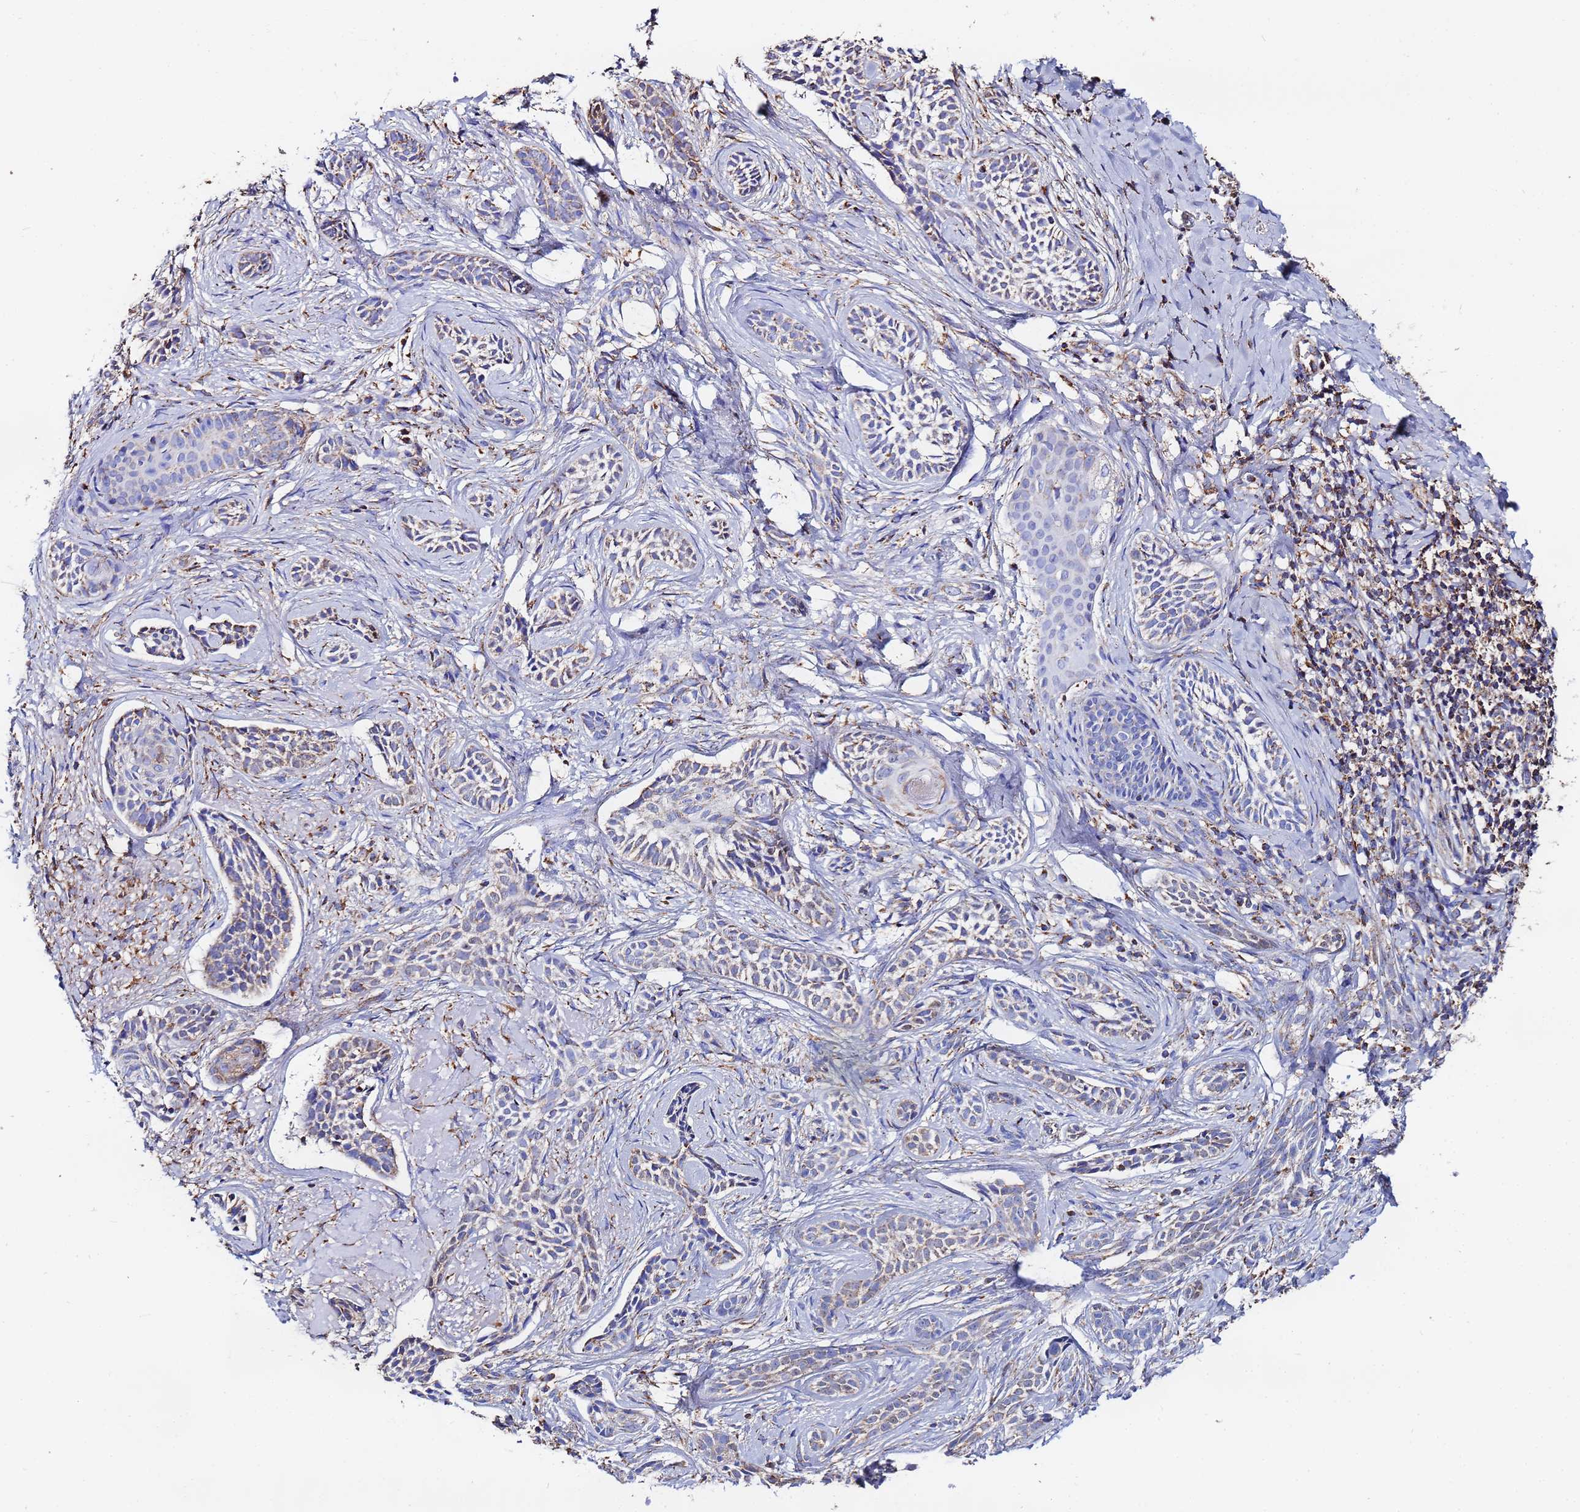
{"staining": {"intensity": "moderate", "quantity": "<25%", "location": "cytoplasmic/membranous"}, "tissue": "skin cancer", "cell_type": "Tumor cells", "image_type": "cancer", "snomed": [{"axis": "morphology", "description": "Basal cell carcinoma"}, {"axis": "topography", "description": "Skin"}], "caption": "Human skin cancer (basal cell carcinoma) stained with a brown dye exhibits moderate cytoplasmic/membranous positive positivity in approximately <25% of tumor cells.", "gene": "GLUD1", "patient": {"sex": "male", "age": 71}}